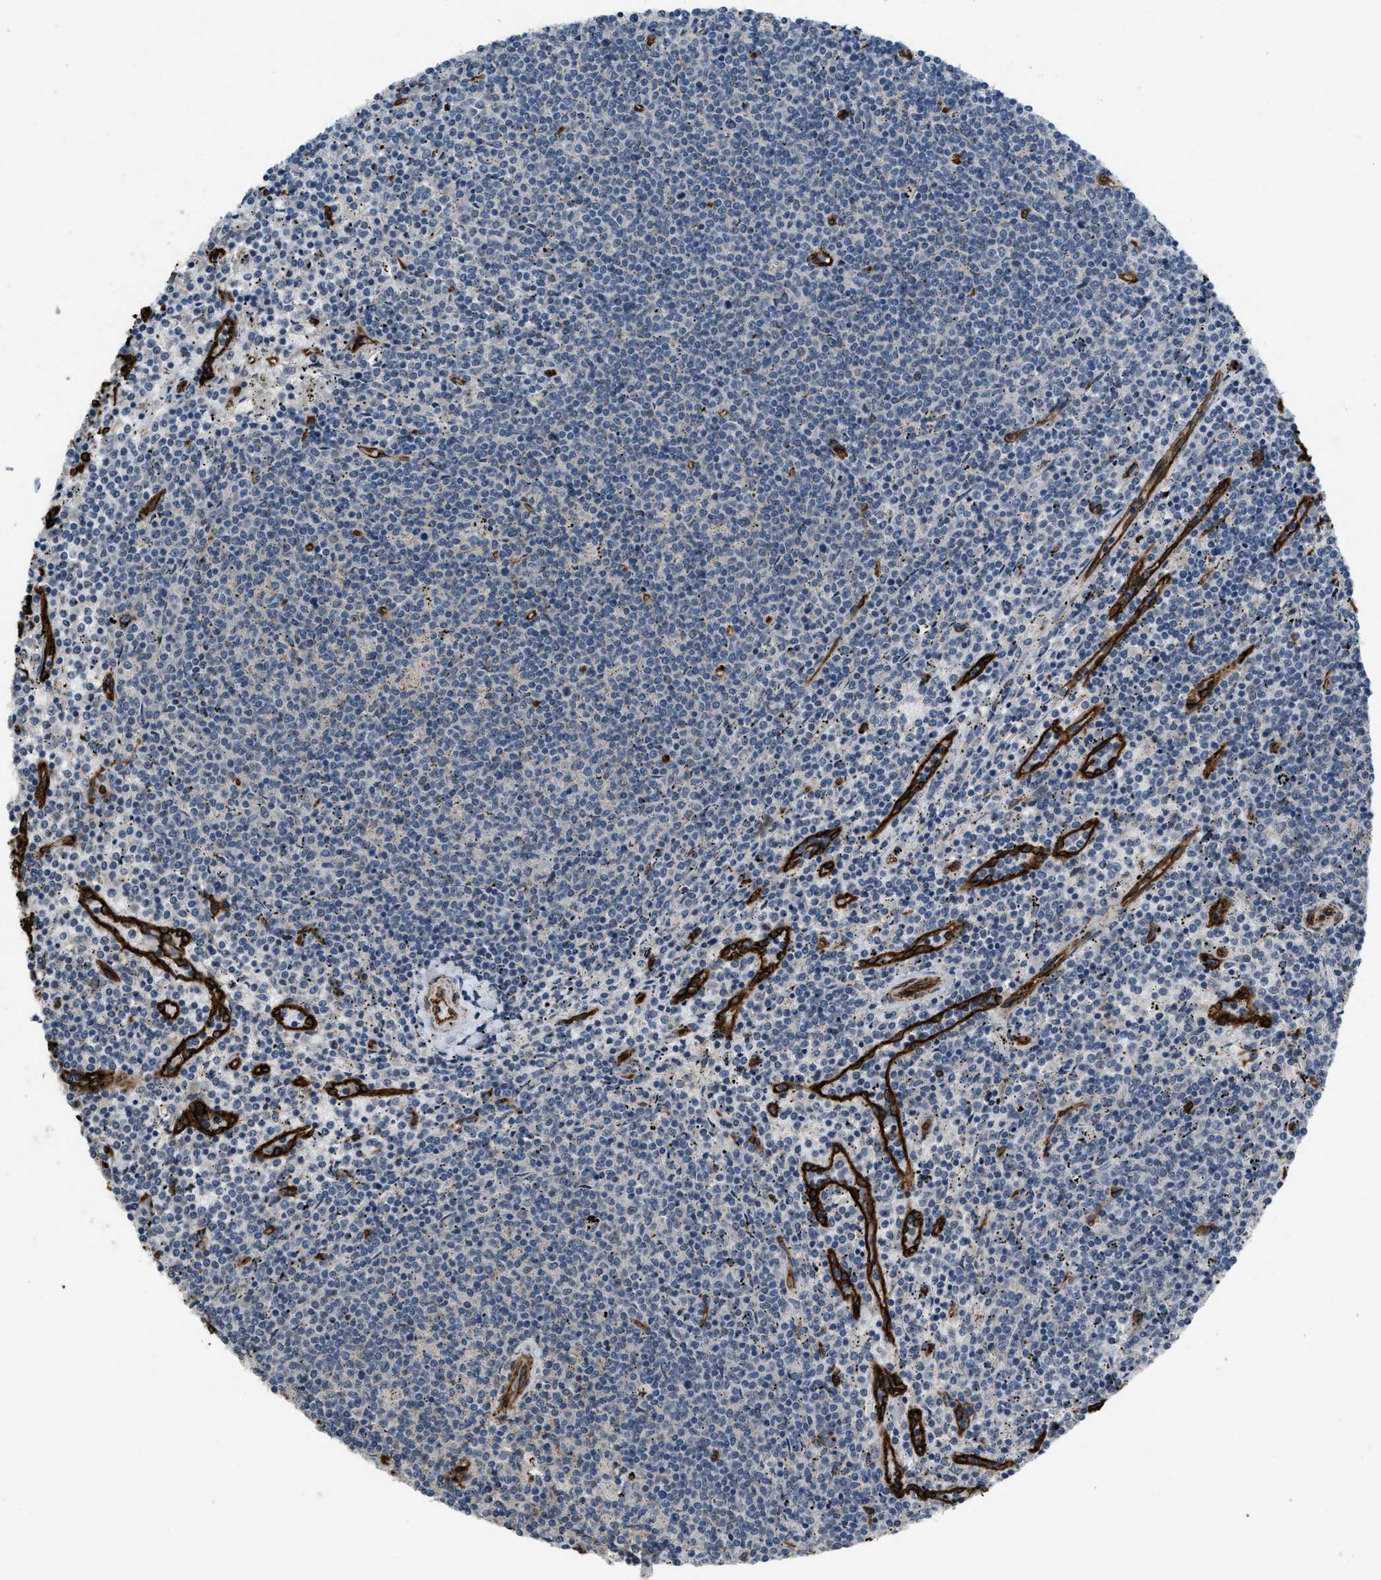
{"staining": {"intensity": "negative", "quantity": "none", "location": "none"}, "tissue": "lymphoma", "cell_type": "Tumor cells", "image_type": "cancer", "snomed": [{"axis": "morphology", "description": "Malignant lymphoma, non-Hodgkin's type, Low grade"}, {"axis": "topography", "description": "Spleen"}], "caption": "The immunohistochemistry (IHC) histopathology image has no significant expression in tumor cells of lymphoma tissue. (Immunohistochemistry, brightfield microscopy, high magnification).", "gene": "NMB", "patient": {"sex": "female", "age": 50}}